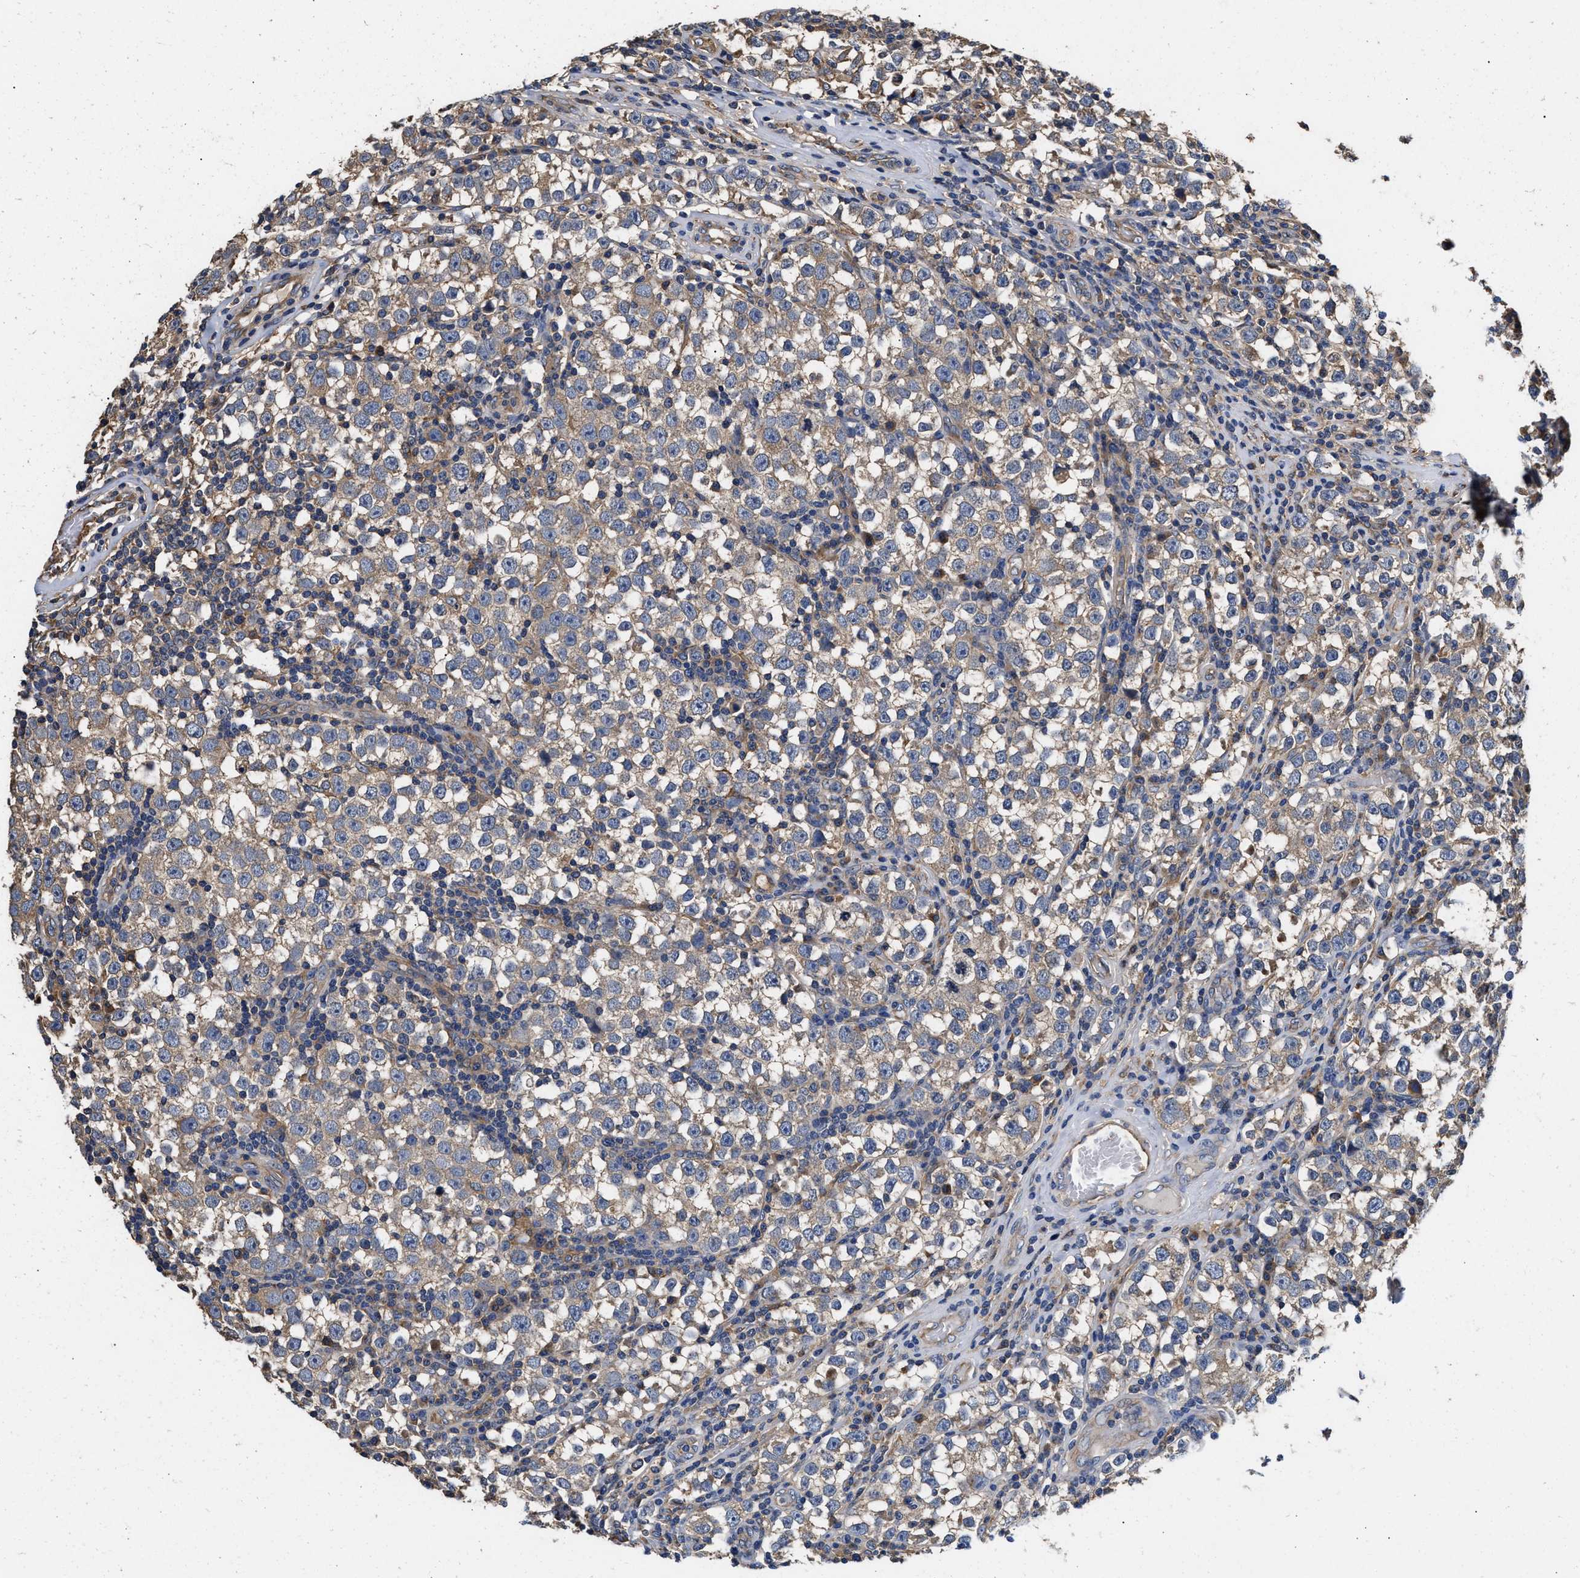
{"staining": {"intensity": "weak", "quantity": ">75%", "location": "cytoplasmic/membranous"}, "tissue": "testis cancer", "cell_type": "Tumor cells", "image_type": "cancer", "snomed": [{"axis": "morphology", "description": "Normal tissue, NOS"}, {"axis": "morphology", "description": "Seminoma, NOS"}, {"axis": "topography", "description": "Testis"}], "caption": "High-power microscopy captured an IHC histopathology image of testis cancer, revealing weak cytoplasmic/membranous positivity in approximately >75% of tumor cells.", "gene": "KLB", "patient": {"sex": "male", "age": 43}}